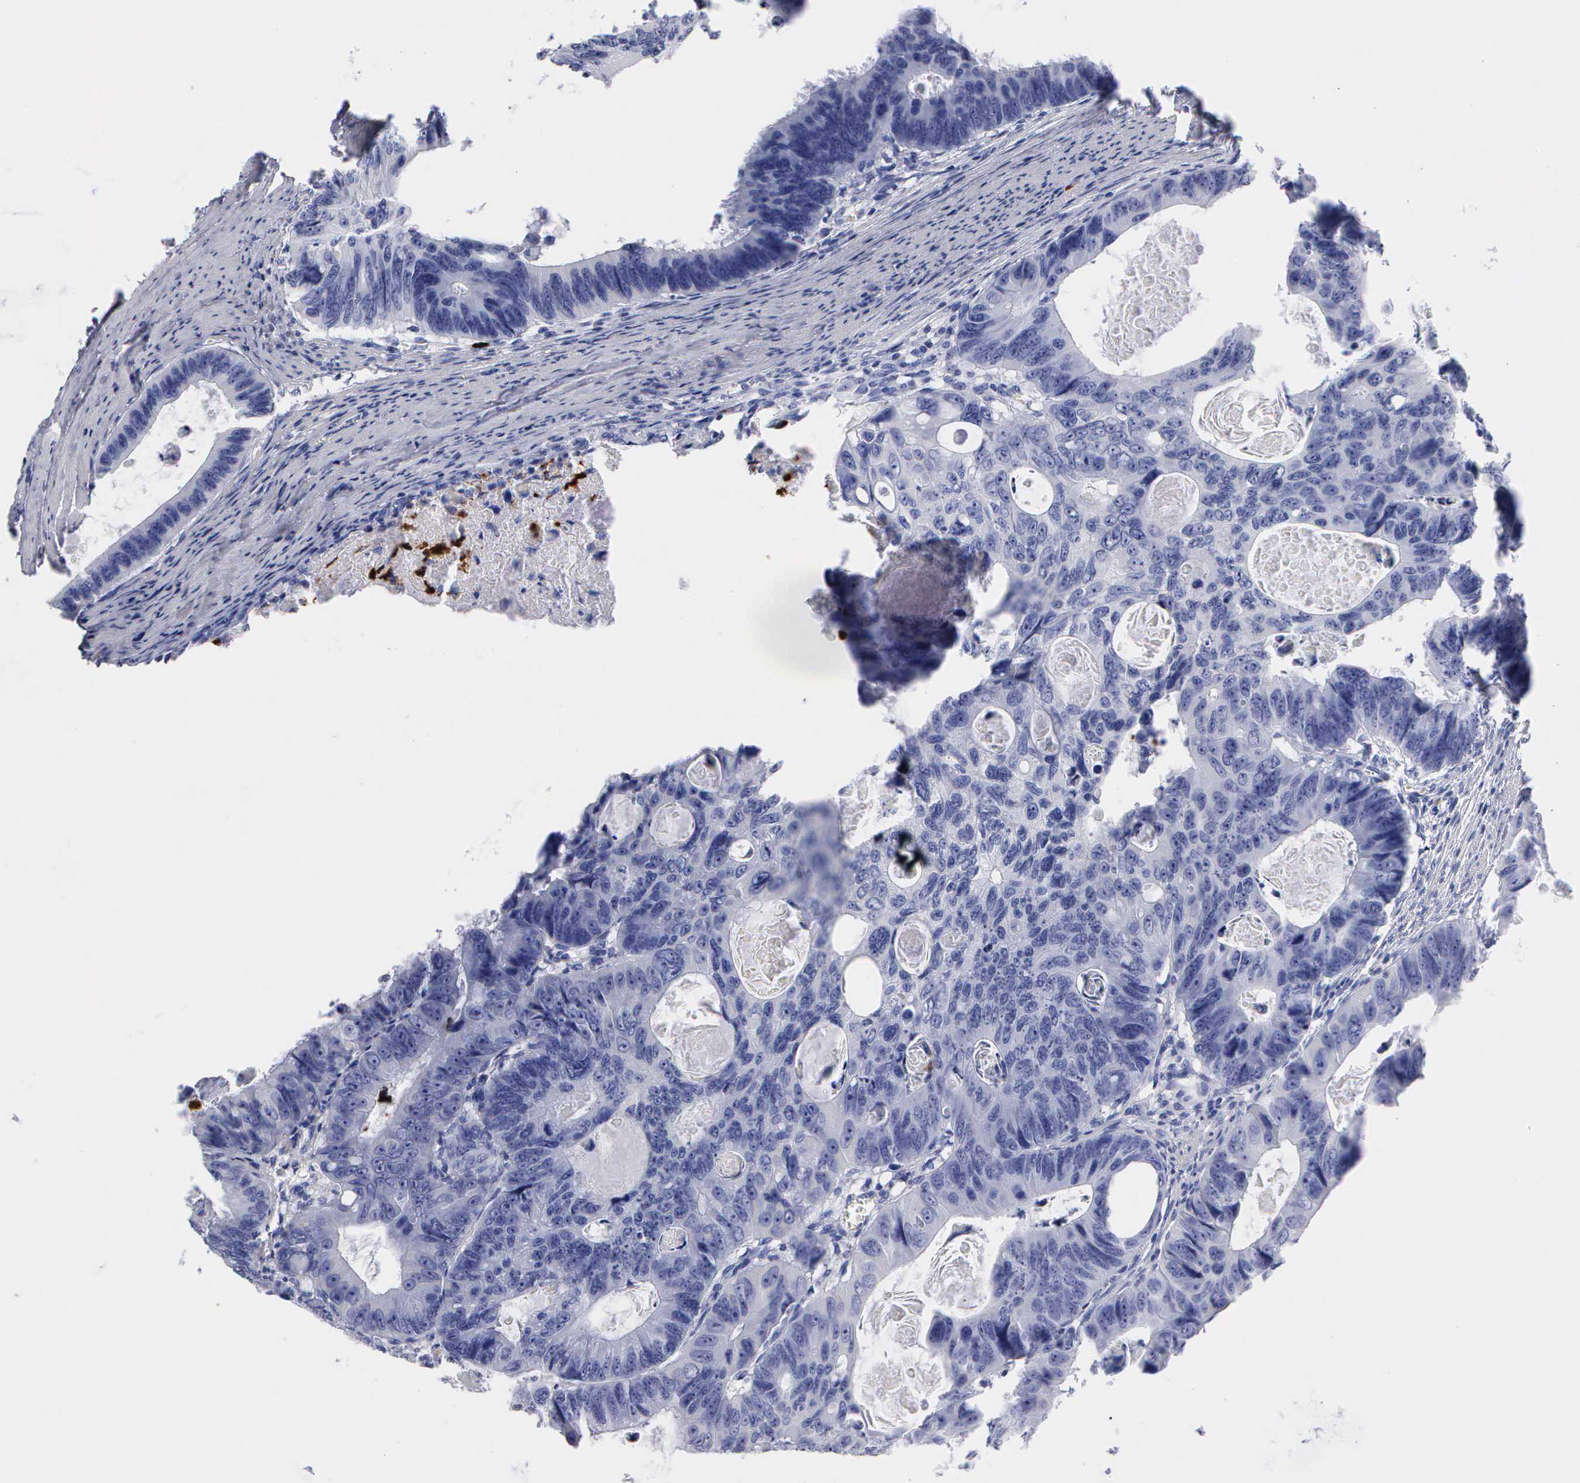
{"staining": {"intensity": "negative", "quantity": "none", "location": "none"}, "tissue": "colorectal cancer", "cell_type": "Tumor cells", "image_type": "cancer", "snomed": [{"axis": "morphology", "description": "Adenocarcinoma, NOS"}, {"axis": "topography", "description": "Colon"}], "caption": "Histopathology image shows no protein staining in tumor cells of colorectal cancer (adenocarcinoma) tissue. (DAB IHC with hematoxylin counter stain).", "gene": "CTSG", "patient": {"sex": "female", "age": 55}}